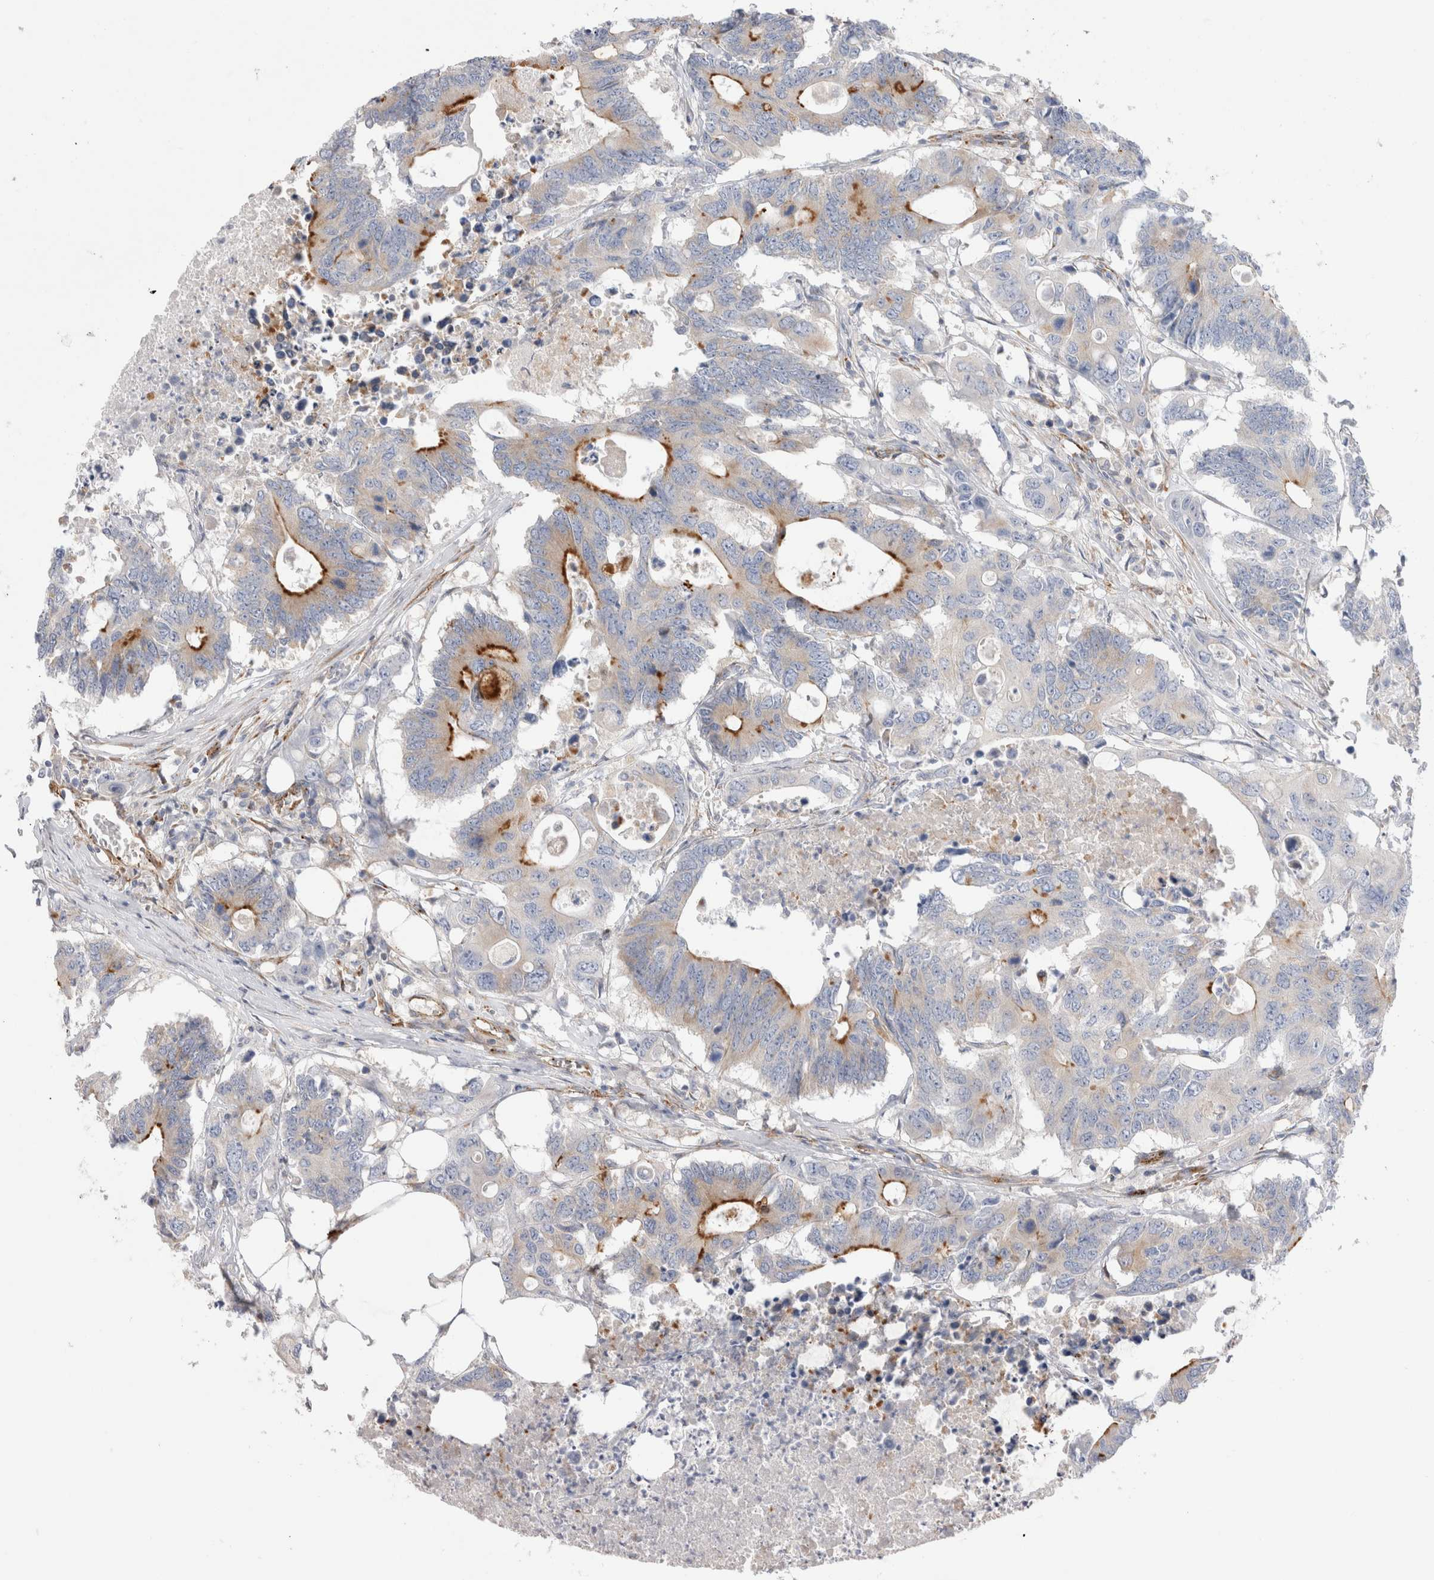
{"staining": {"intensity": "moderate", "quantity": "<25%", "location": "cytoplasmic/membranous"}, "tissue": "colorectal cancer", "cell_type": "Tumor cells", "image_type": "cancer", "snomed": [{"axis": "morphology", "description": "Adenocarcinoma, NOS"}, {"axis": "topography", "description": "Colon"}], "caption": "DAB immunohistochemical staining of human colorectal adenocarcinoma shows moderate cytoplasmic/membranous protein expression in about <25% of tumor cells.", "gene": "CNPY4", "patient": {"sex": "male", "age": 71}}